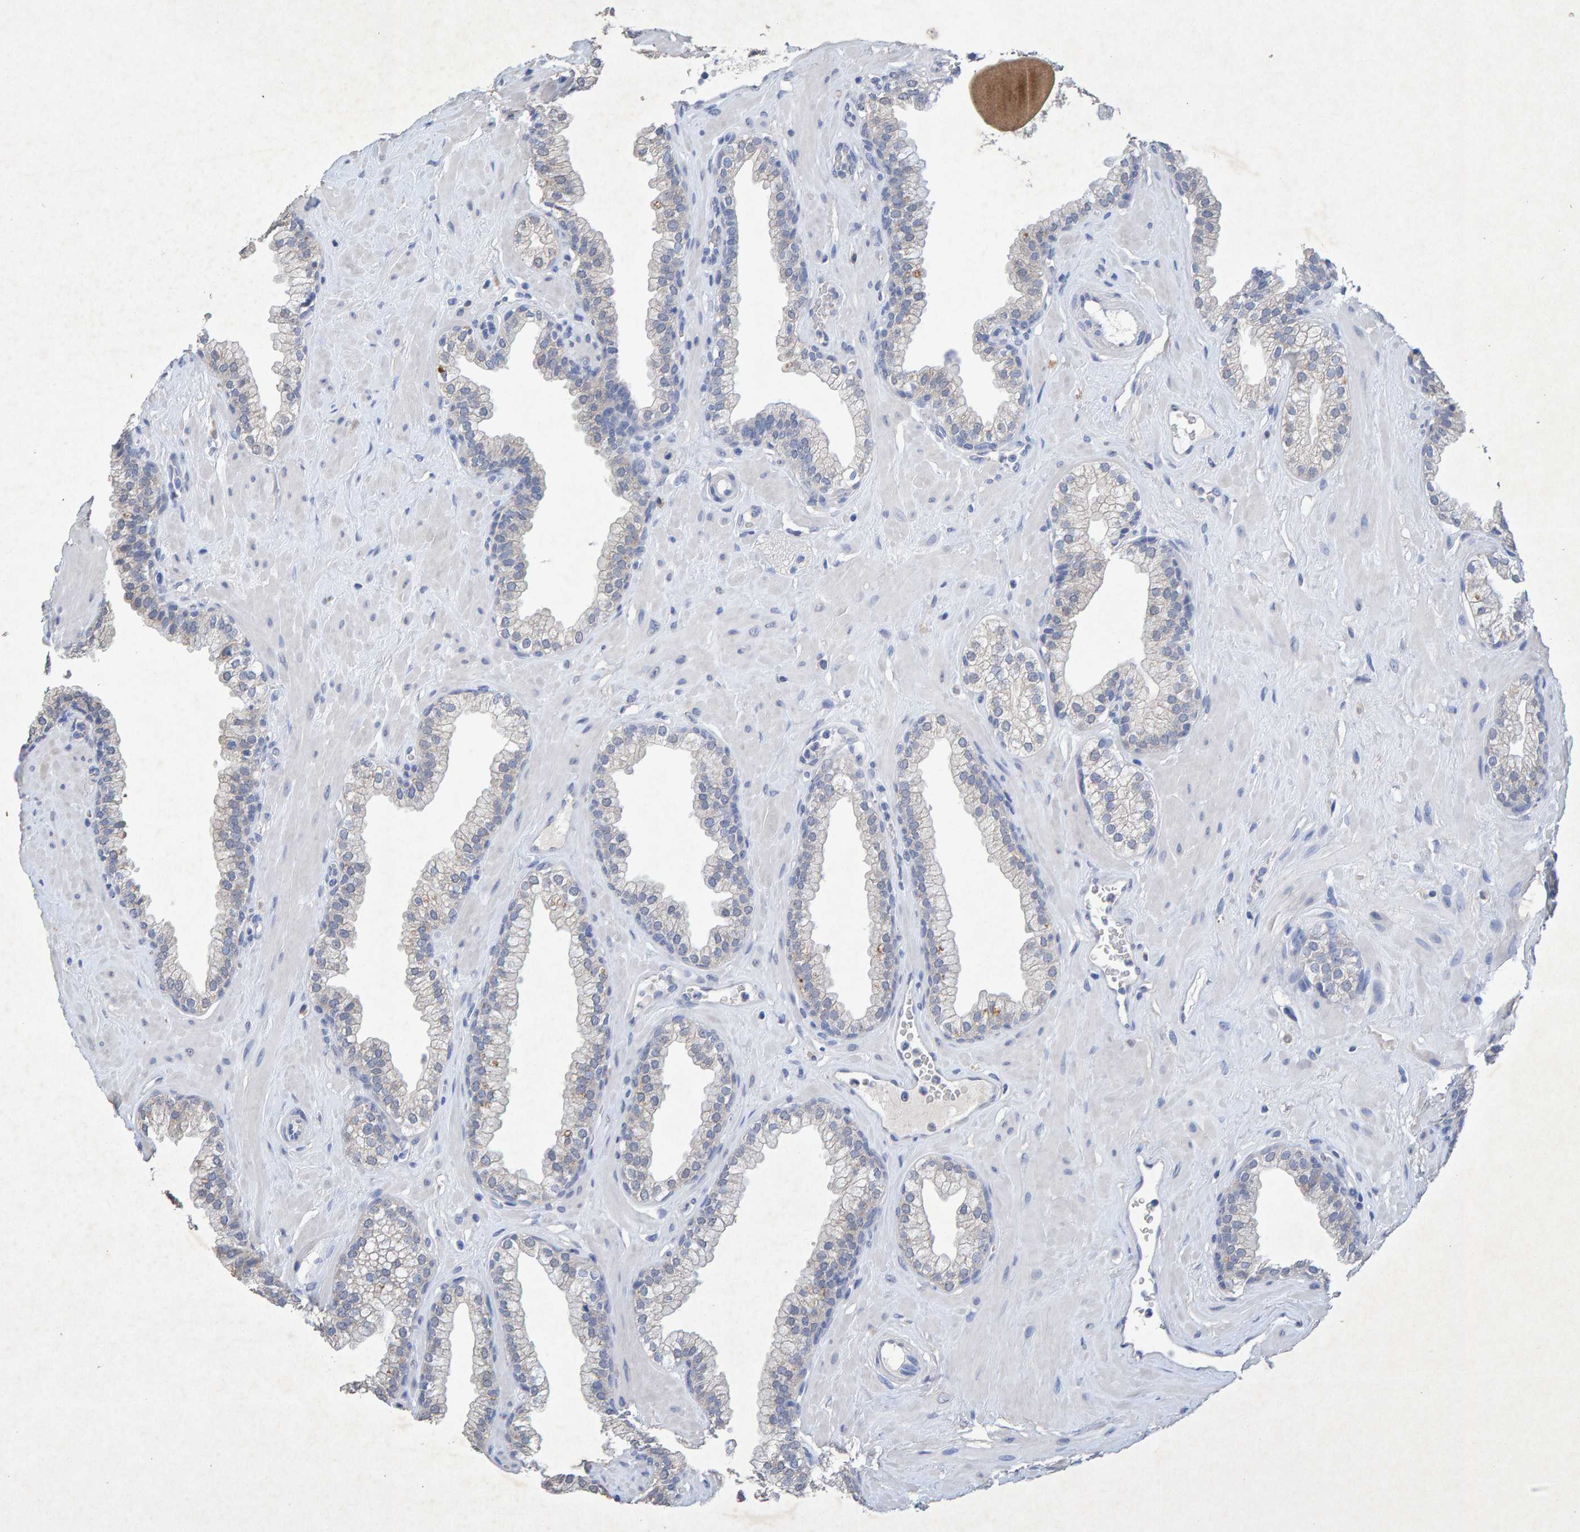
{"staining": {"intensity": "weak", "quantity": "<25%", "location": "cytoplasmic/membranous"}, "tissue": "prostate", "cell_type": "Glandular cells", "image_type": "normal", "snomed": [{"axis": "morphology", "description": "Normal tissue, NOS"}, {"axis": "morphology", "description": "Urothelial carcinoma, Low grade"}, {"axis": "topography", "description": "Urinary bladder"}, {"axis": "topography", "description": "Prostate"}], "caption": "Immunohistochemical staining of normal human prostate reveals no significant staining in glandular cells.", "gene": "CTH", "patient": {"sex": "male", "age": 60}}